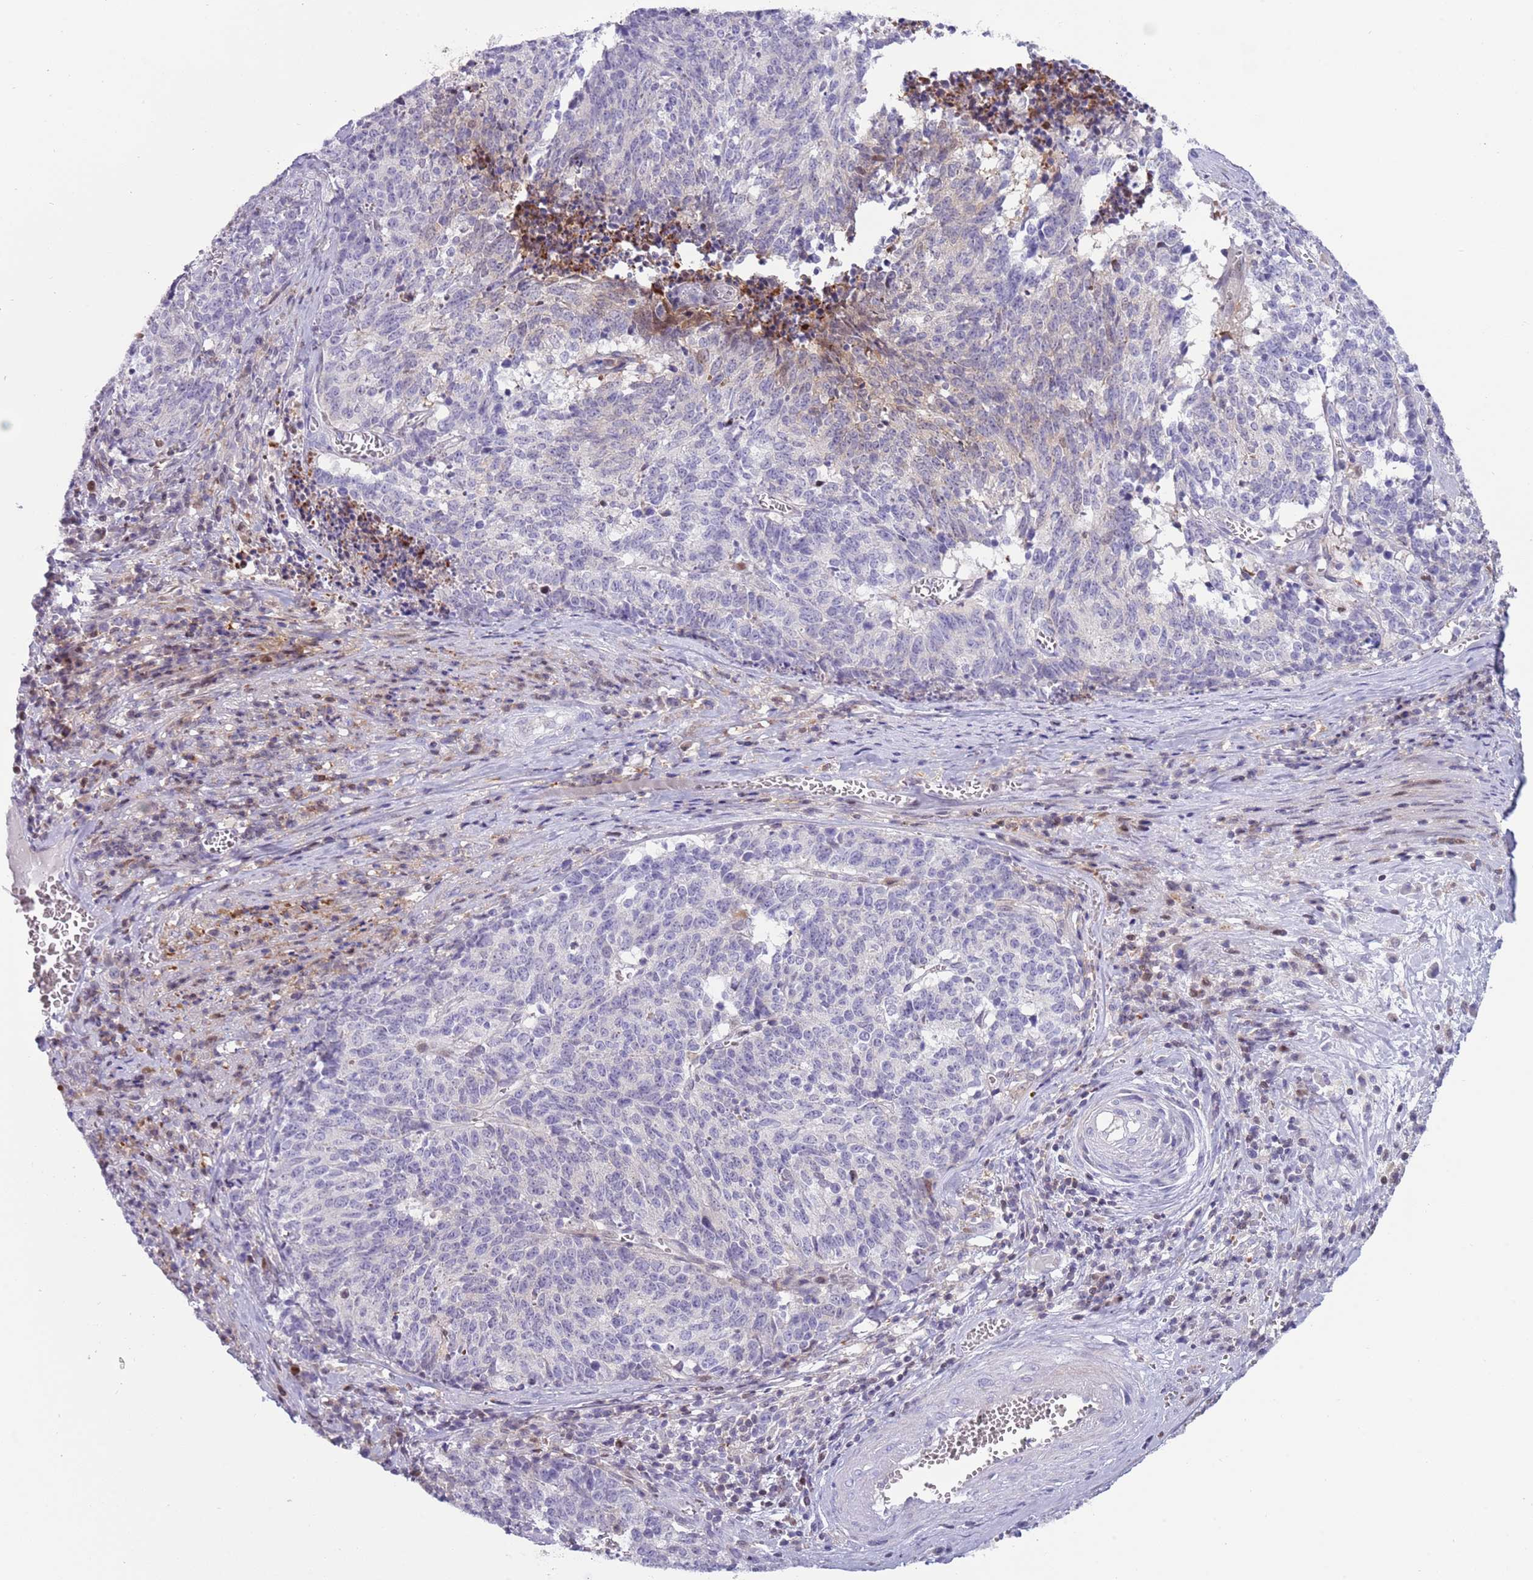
{"staining": {"intensity": "moderate", "quantity": "<25%", "location": "cytoplasmic/membranous"}, "tissue": "cervical cancer", "cell_type": "Tumor cells", "image_type": "cancer", "snomed": [{"axis": "morphology", "description": "Squamous cell carcinoma, NOS"}, {"axis": "topography", "description": "Cervix"}], "caption": "About <25% of tumor cells in cervical cancer demonstrate moderate cytoplasmic/membranous protein staining as visualized by brown immunohistochemical staining.", "gene": "NBPF6", "patient": {"sex": "female", "age": 29}}